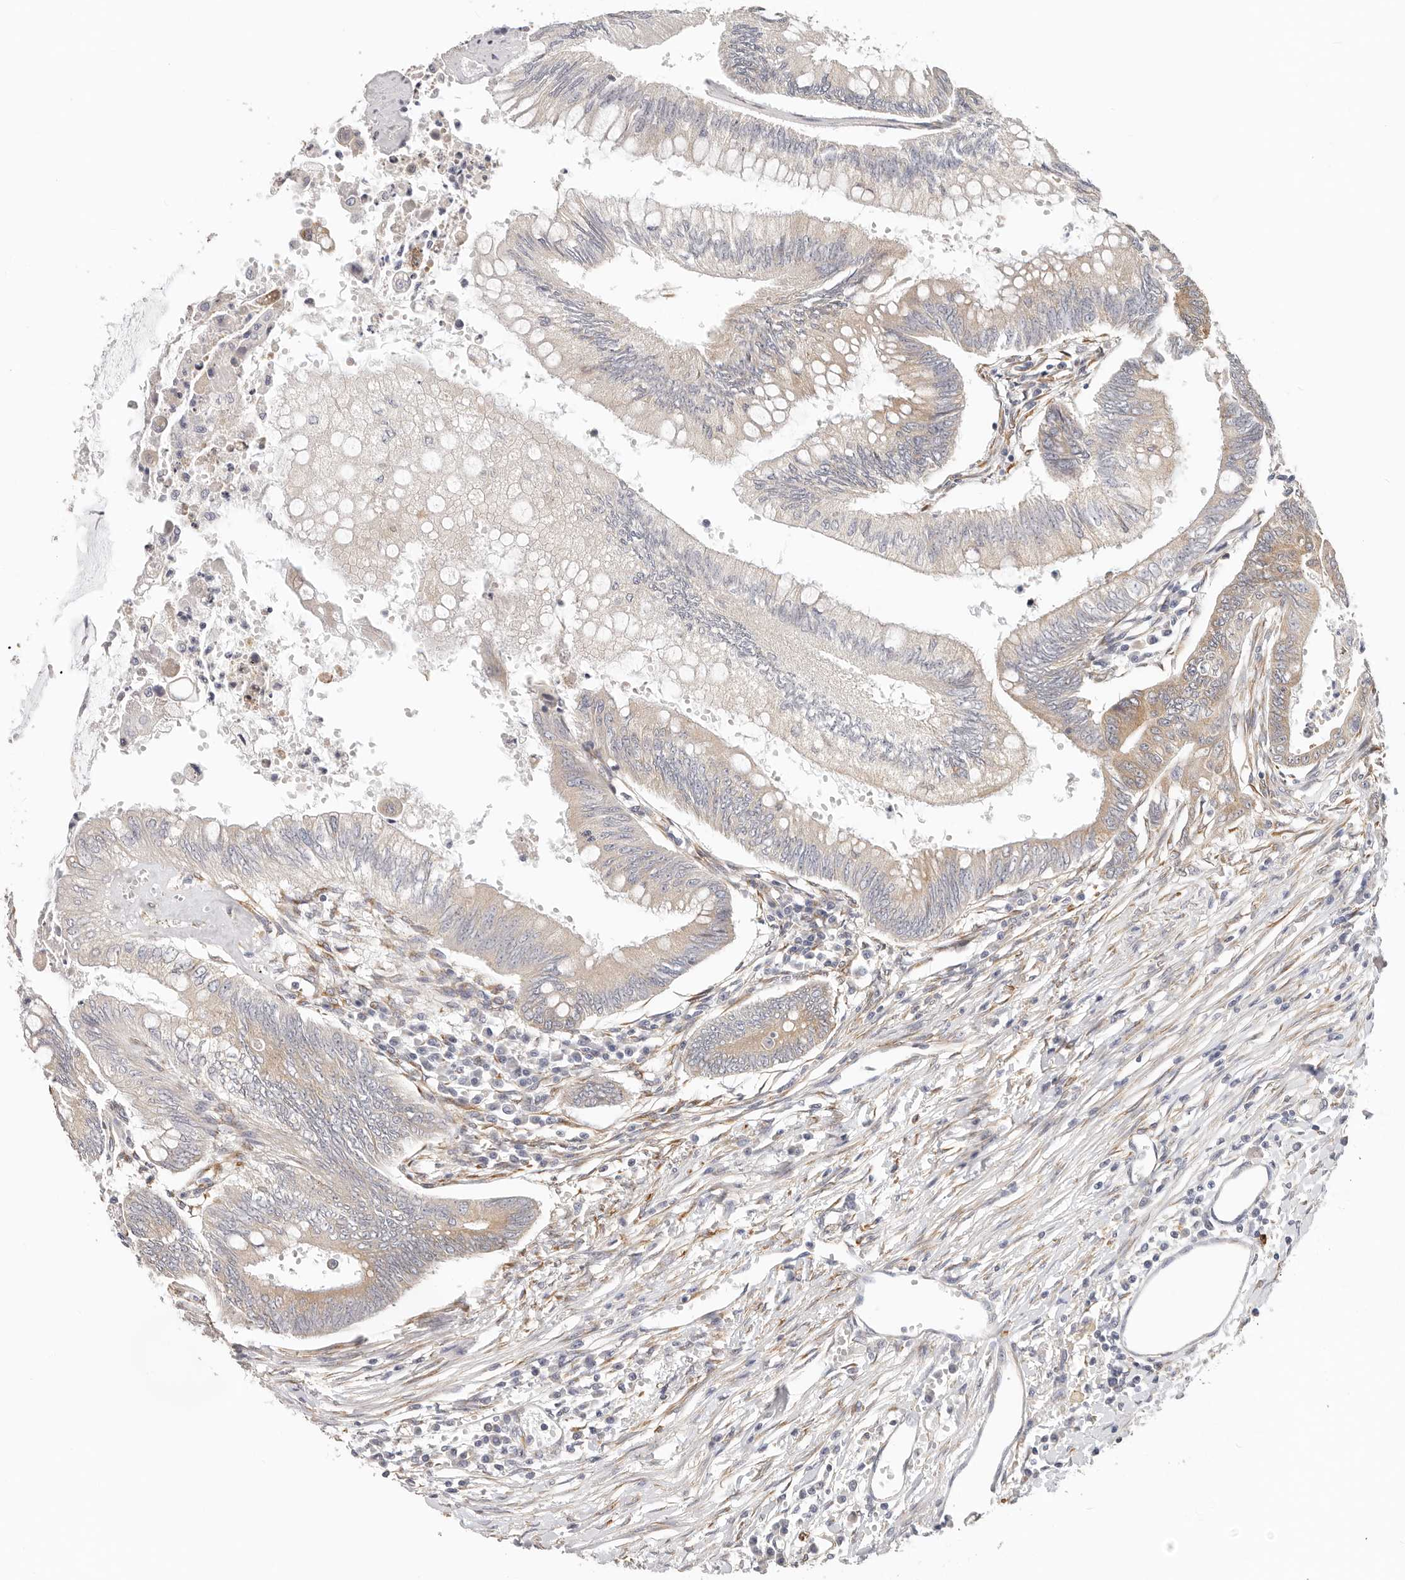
{"staining": {"intensity": "weak", "quantity": "25%-75%", "location": "cytoplasmic/membranous"}, "tissue": "colorectal cancer", "cell_type": "Tumor cells", "image_type": "cancer", "snomed": [{"axis": "morphology", "description": "Adenoma, NOS"}, {"axis": "morphology", "description": "Adenocarcinoma, NOS"}, {"axis": "topography", "description": "Colon"}], "caption": "Brown immunohistochemical staining in human colorectal adenoma demonstrates weak cytoplasmic/membranous expression in about 25%-75% of tumor cells. (Brightfield microscopy of DAB IHC at high magnification).", "gene": "AFDN", "patient": {"sex": "male", "age": 79}}